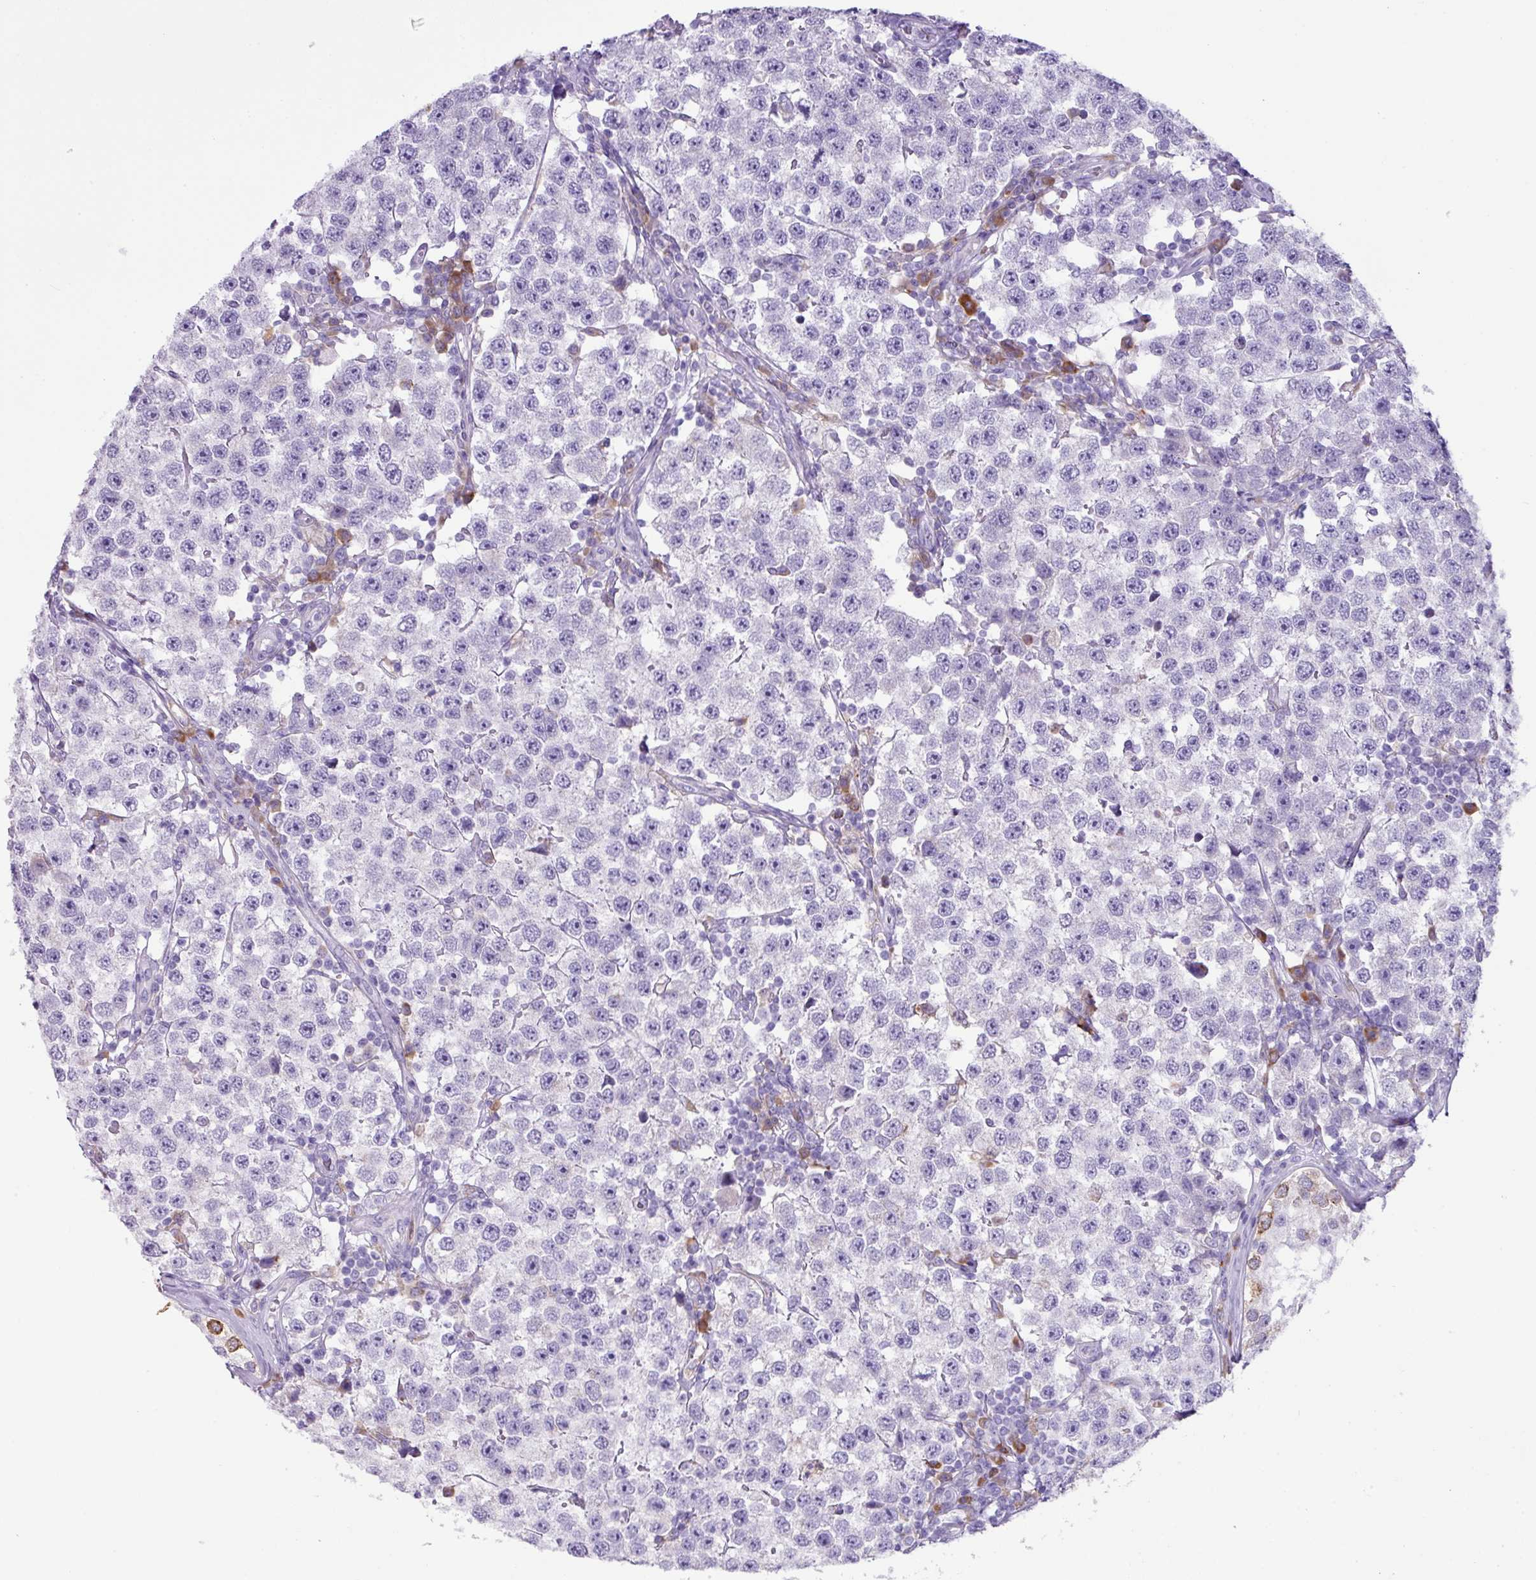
{"staining": {"intensity": "negative", "quantity": "none", "location": "none"}, "tissue": "testis cancer", "cell_type": "Tumor cells", "image_type": "cancer", "snomed": [{"axis": "morphology", "description": "Seminoma, NOS"}, {"axis": "topography", "description": "Testis"}], "caption": "Immunohistochemistry histopathology image of neoplastic tissue: human testis cancer (seminoma) stained with DAB (3,3'-diaminobenzidine) exhibits no significant protein staining in tumor cells.", "gene": "RGS21", "patient": {"sex": "male", "age": 34}}